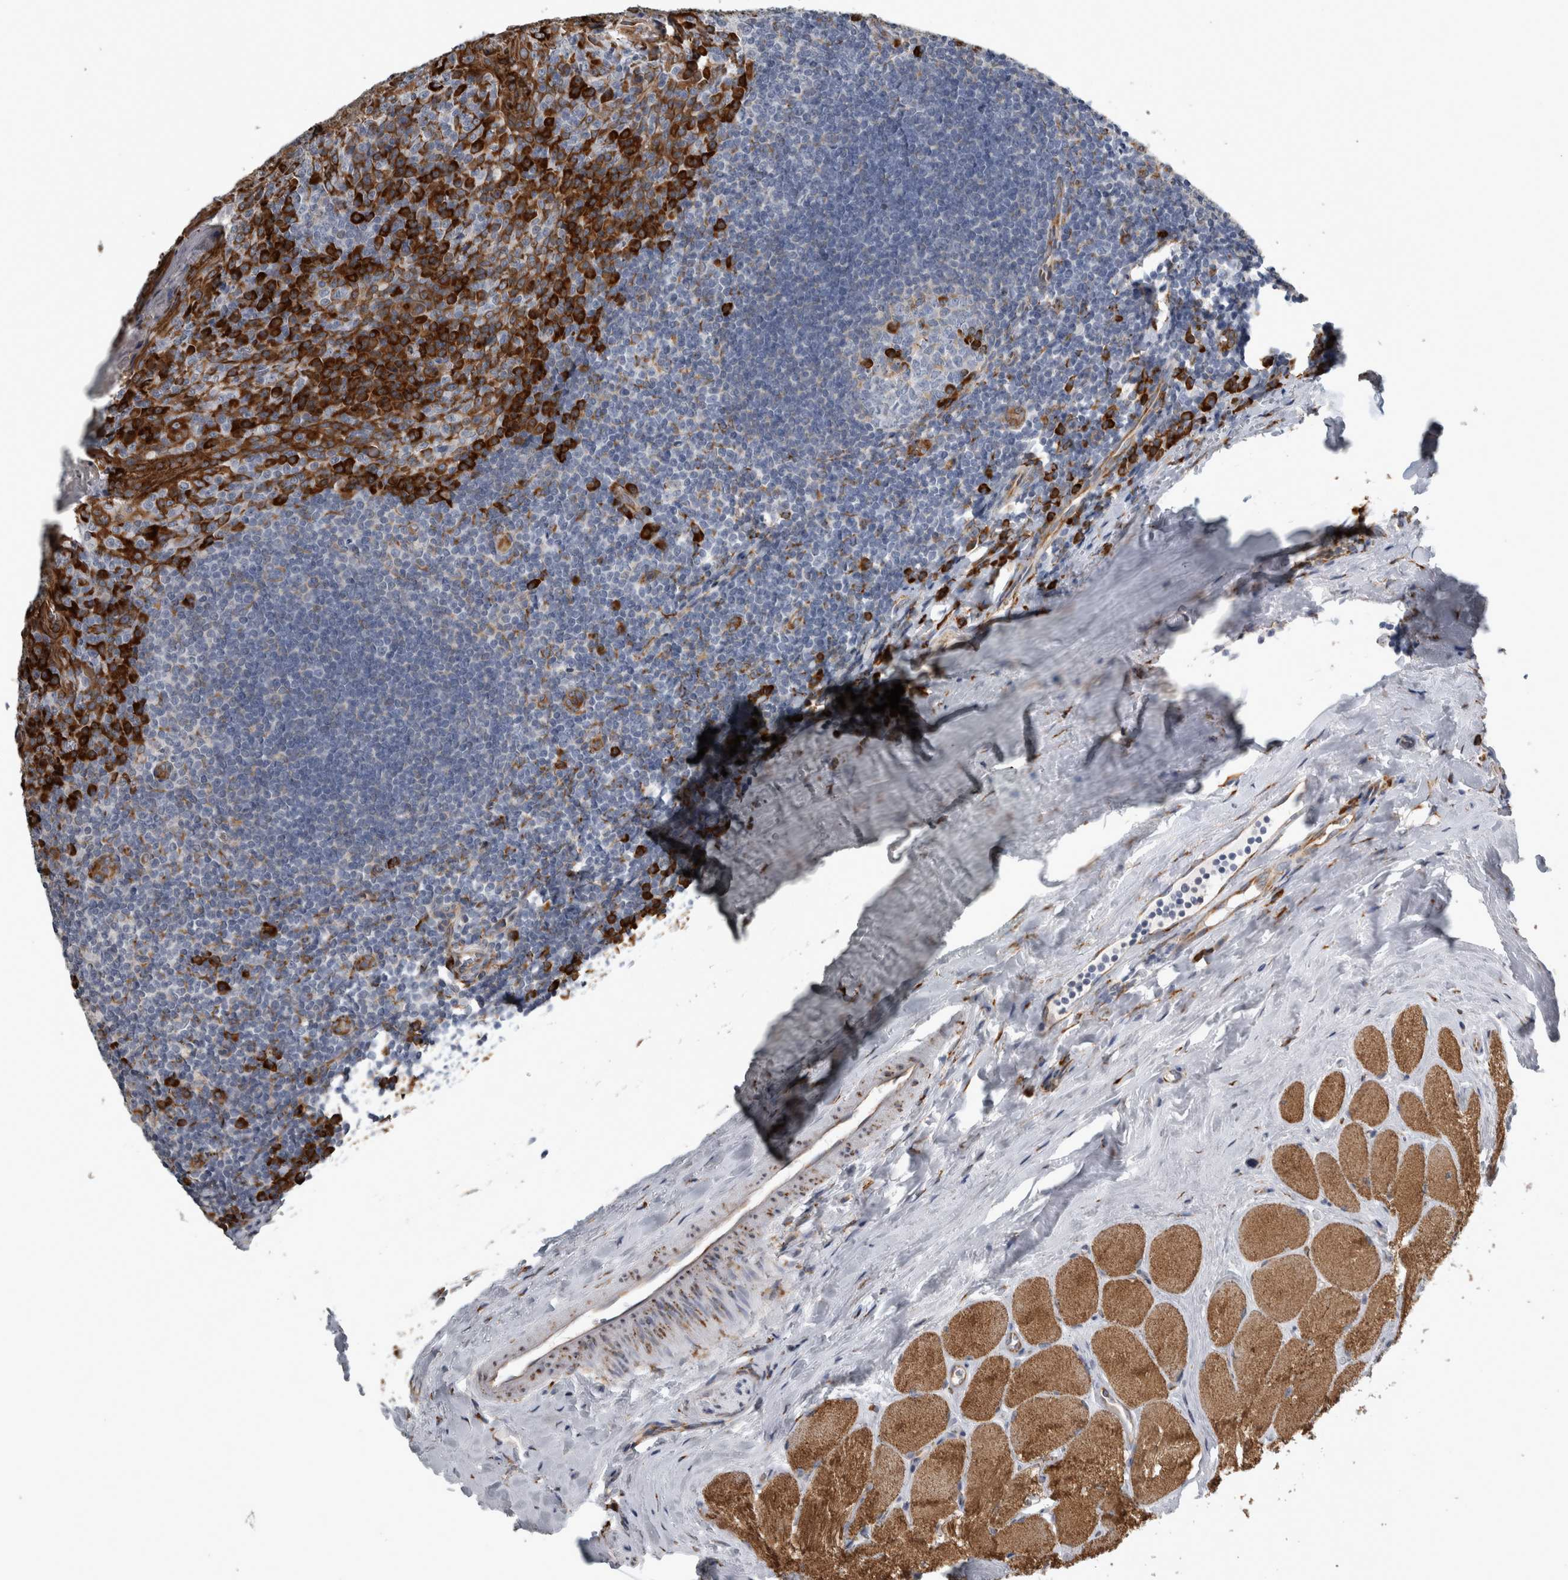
{"staining": {"intensity": "strong", "quantity": "<25%", "location": "cytoplasmic/membranous"}, "tissue": "tonsil", "cell_type": "Germinal center cells", "image_type": "normal", "snomed": [{"axis": "morphology", "description": "Normal tissue, NOS"}, {"axis": "topography", "description": "Tonsil"}], "caption": "Immunohistochemistry (IHC) micrograph of unremarkable tonsil stained for a protein (brown), which shows medium levels of strong cytoplasmic/membranous positivity in approximately <25% of germinal center cells.", "gene": "FHIP2B", "patient": {"sex": "male", "age": 27}}